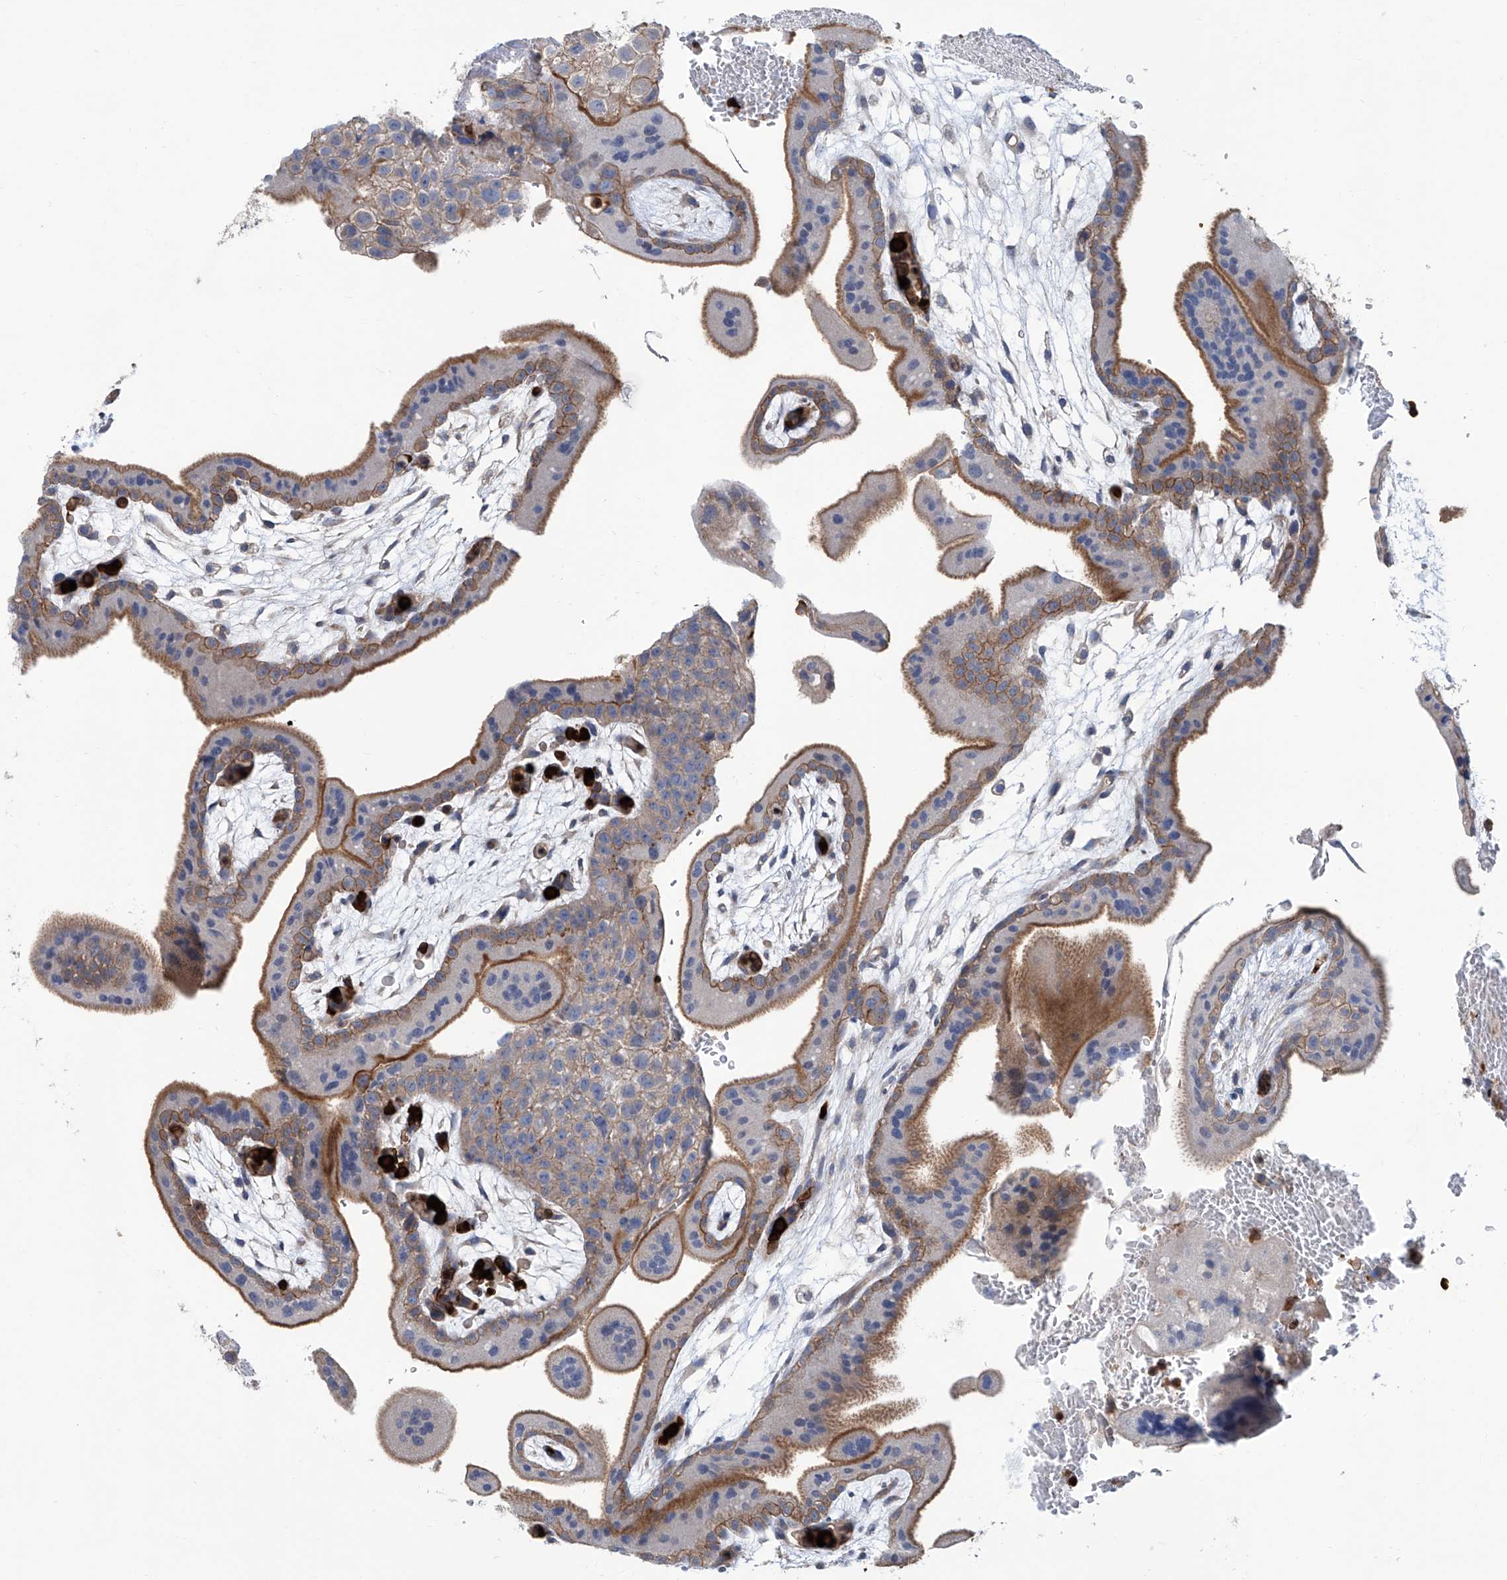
{"staining": {"intensity": "moderate", "quantity": "25%-75%", "location": "cytoplasmic/membranous"}, "tissue": "placenta", "cell_type": "Trophoblastic cells", "image_type": "normal", "snomed": [{"axis": "morphology", "description": "Normal tissue, NOS"}, {"axis": "topography", "description": "Placenta"}], "caption": "This histopathology image exhibits benign placenta stained with IHC to label a protein in brown. The cytoplasmic/membranous of trophoblastic cells show moderate positivity for the protein. Nuclei are counter-stained blue.", "gene": "EIF2D", "patient": {"sex": "female", "age": 35}}